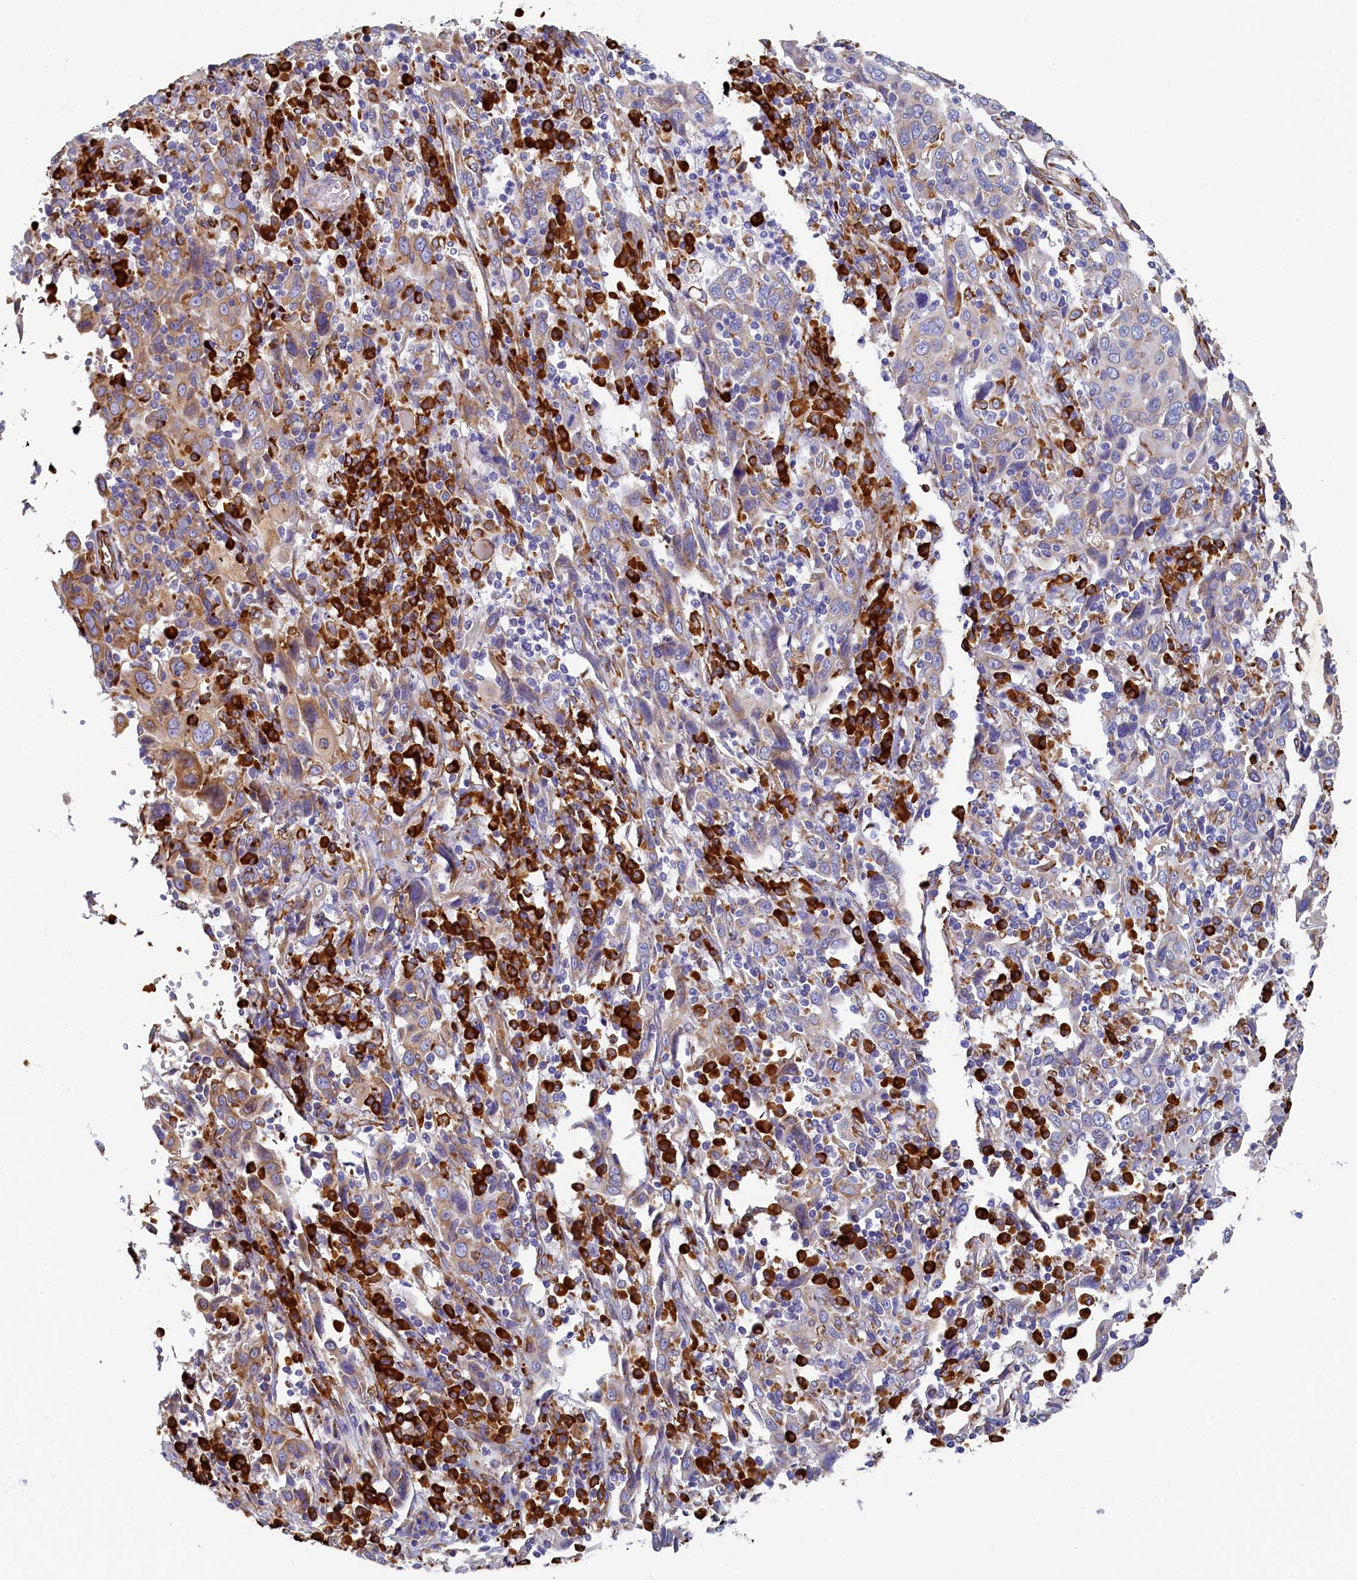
{"staining": {"intensity": "moderate", "quantity": ">75%", "location": "cytoplasmic/membranous"}, "tissue": "cervical cancer", "cell_type": "Tumor cells", "image_type": "cancer", "snomed": [{"axis": "morphology", "description": "Squamous cell carcinoma, NOS"}, {"axis": "topography", "description": "Cervix"}], "caption": "IHC micrograph of neoplastic tissue: human cervical cancer stained using IHC exhibits medium levels of moderate protein expression localized specifically in the cytoplasmic/membranous of tumor cells, appearing as a cytoplasmic/membranous brown color.", "gene": "TMEM18", "patient": {"sex": "female", "age": 46}}